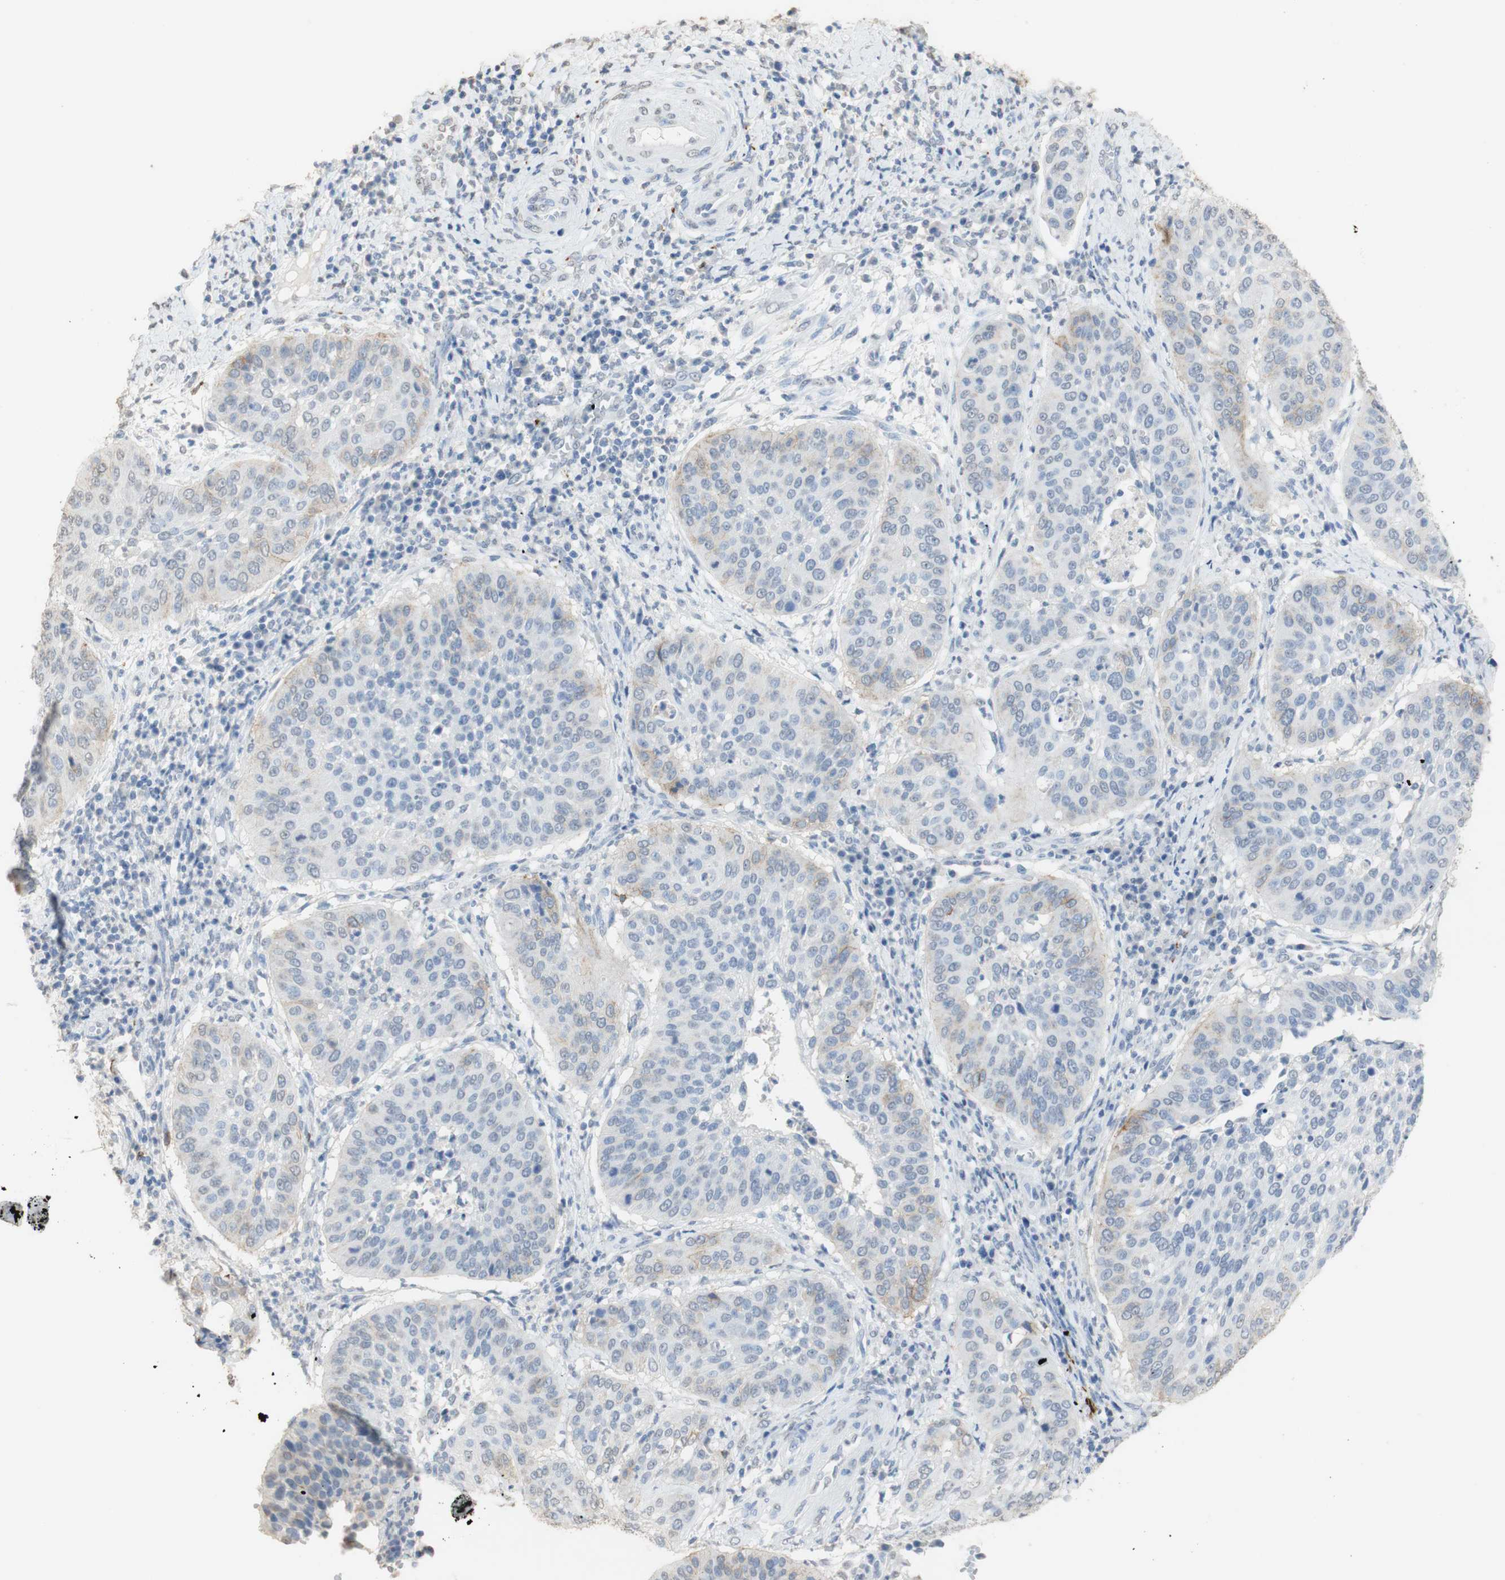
{"staining": {"intensity": "weak", "quantity": "<25%", "location": "cytoplasmic/membranous,nuclear"}, "tissue": "cervical cancer", "cell_type": "Tumor cells", "image_type": "cancer", "snomed": [{"axis": "morphology", "description": "Normal tissue, NOS"}, {"axis": "morphology", "description": "Squamous cell carcinoma, NOS"}, {"axis": "topography", "description": "Cervix"}], "caption": "This is a image of IHC staining of cervical cancer (squamous cell carcinoma), which shows no staining in tumor cells.", "gene": "L1CAM", "patient": {"sex": "female", "age": 39}}